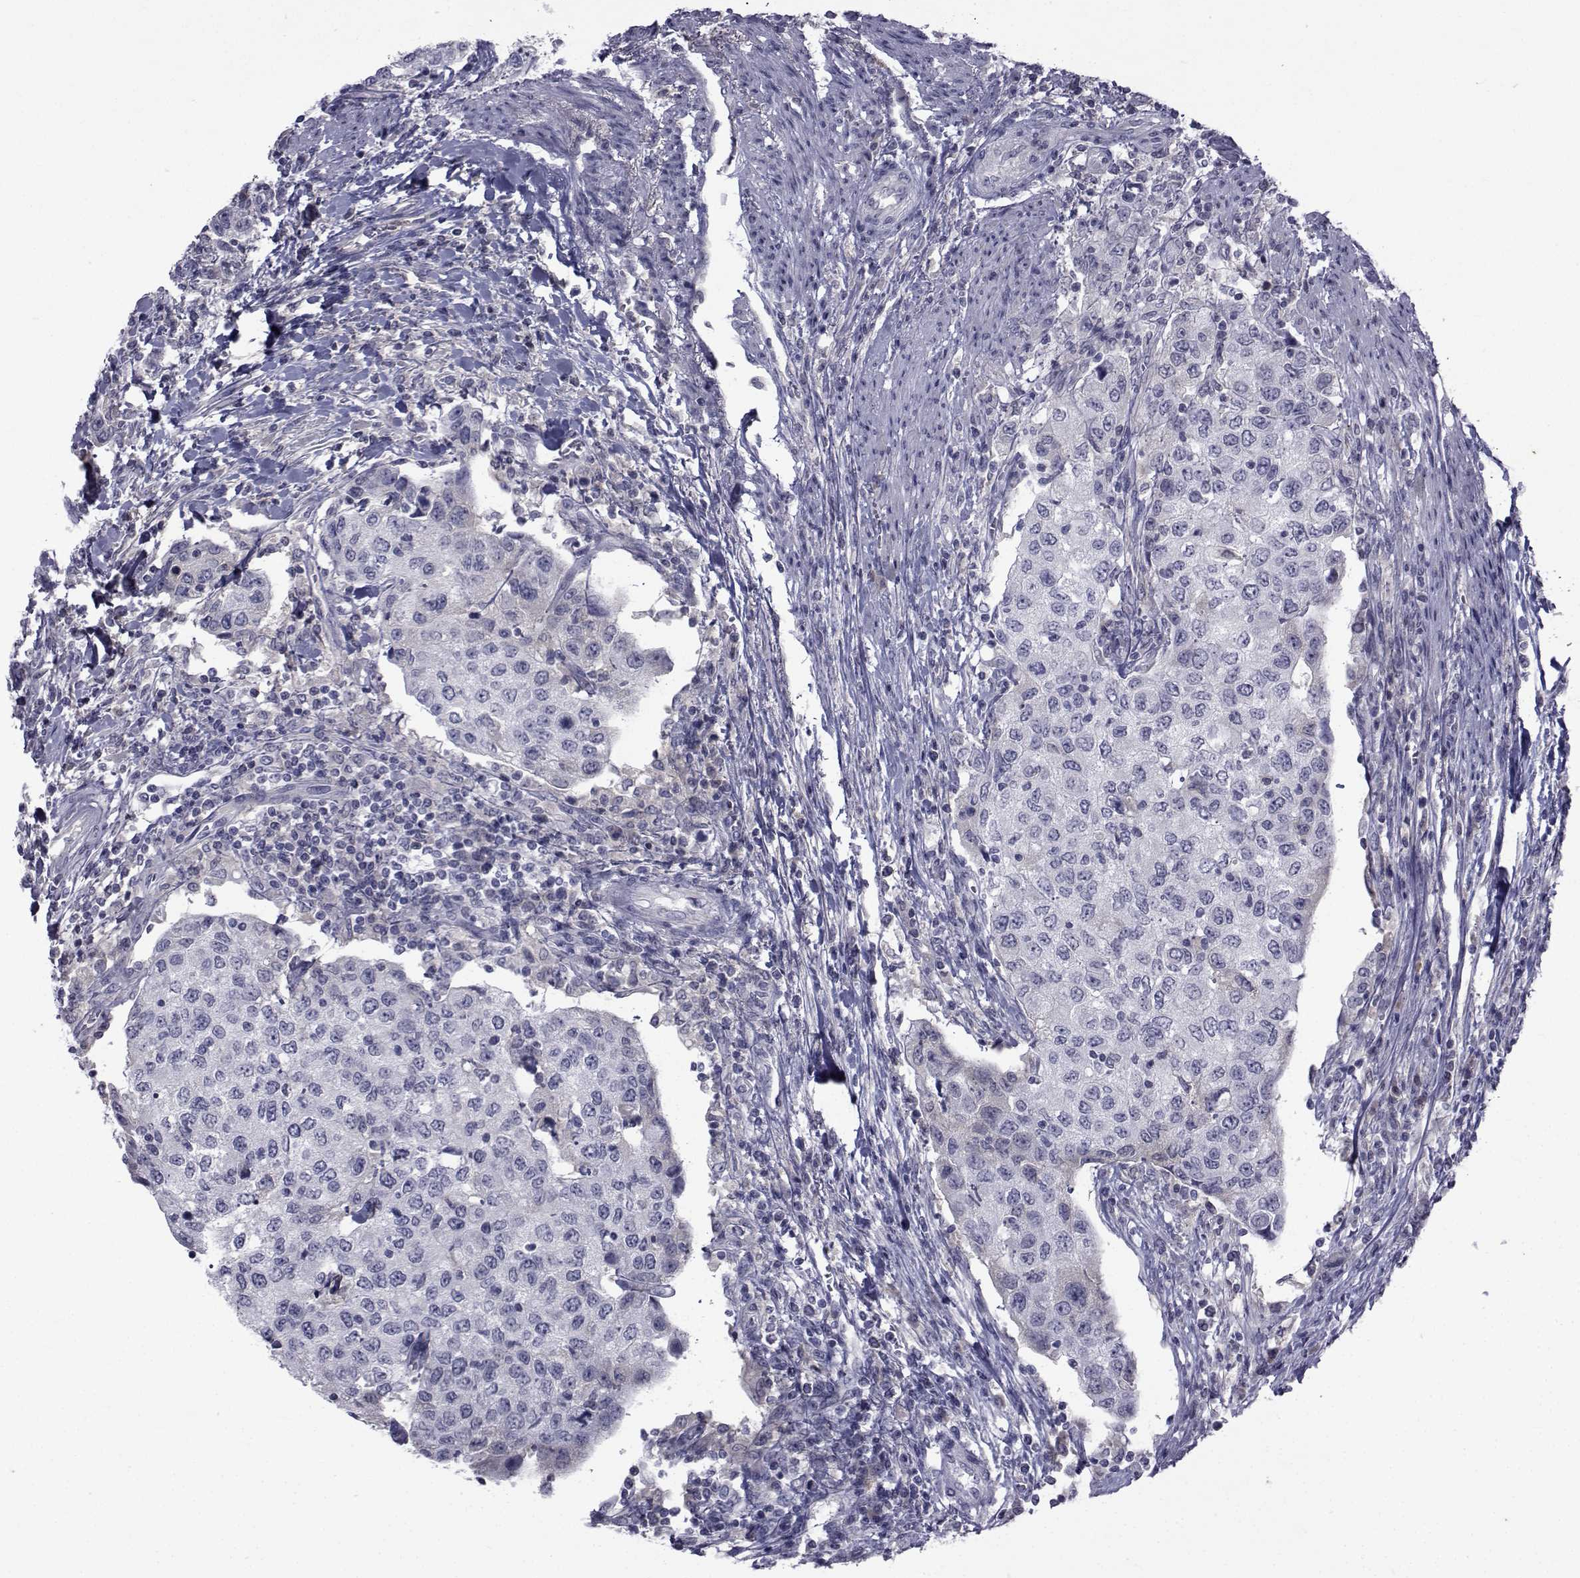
{"staining": {"intensity": "negative", "quantity": "none", "location": "none"}, "tissue": "urothelial cancer", "cell_type": "Tumor cells", "image_type": "cancer", "snomed": [{"axis": "morphology", "description": "Urothelial carcinoma, High grade"}, {"axis": "topography", "description": "Urinary bladder"}], "caption": "Tumor cells are negative for brown protein staining in high-grade urothelial carcinoma.", "gene": "PAX2", "patient": {"sex": "female", "age": 78}}